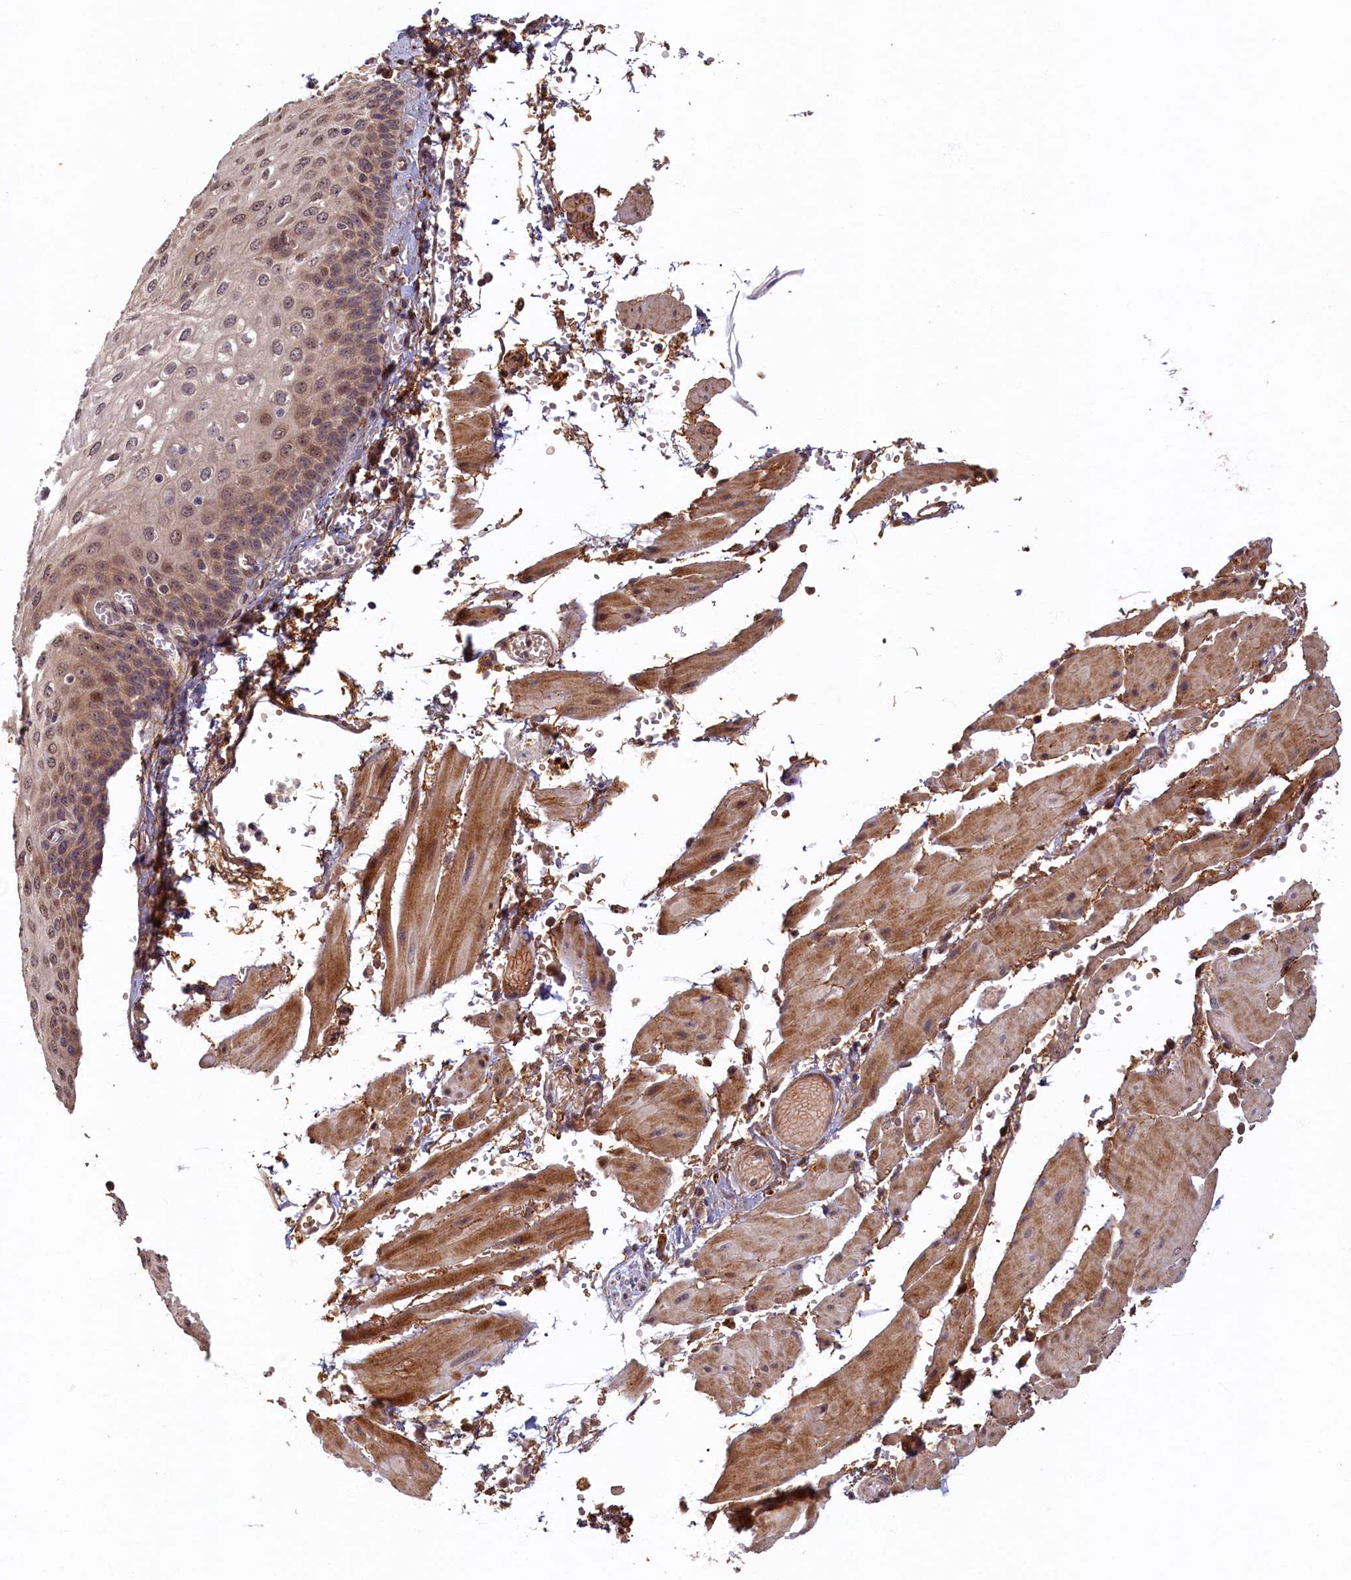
{"staining": {"intensity": "weak", "quantity": ">75%", "location": "cytoplasmic/membranous,nuclear"}, "tissue": "esophagus", "cell_type": "Squamous epithelial cells", "image_type": "normal", "snomed": [{"axis": "morphology", "description": "Normal tissue, NOS"}, {"axis": "topography", "description": "Esophagus"}], "caption": "The immunohistochemical stain labels weak cytoplasmic/membranous,nuclear expression in squamous epithelial cells of normal esophagus. (IHC, brightfield microscopy, high magnification).", "gene": "LCMT2", "patient": {"sex": "male", "age": 81}}